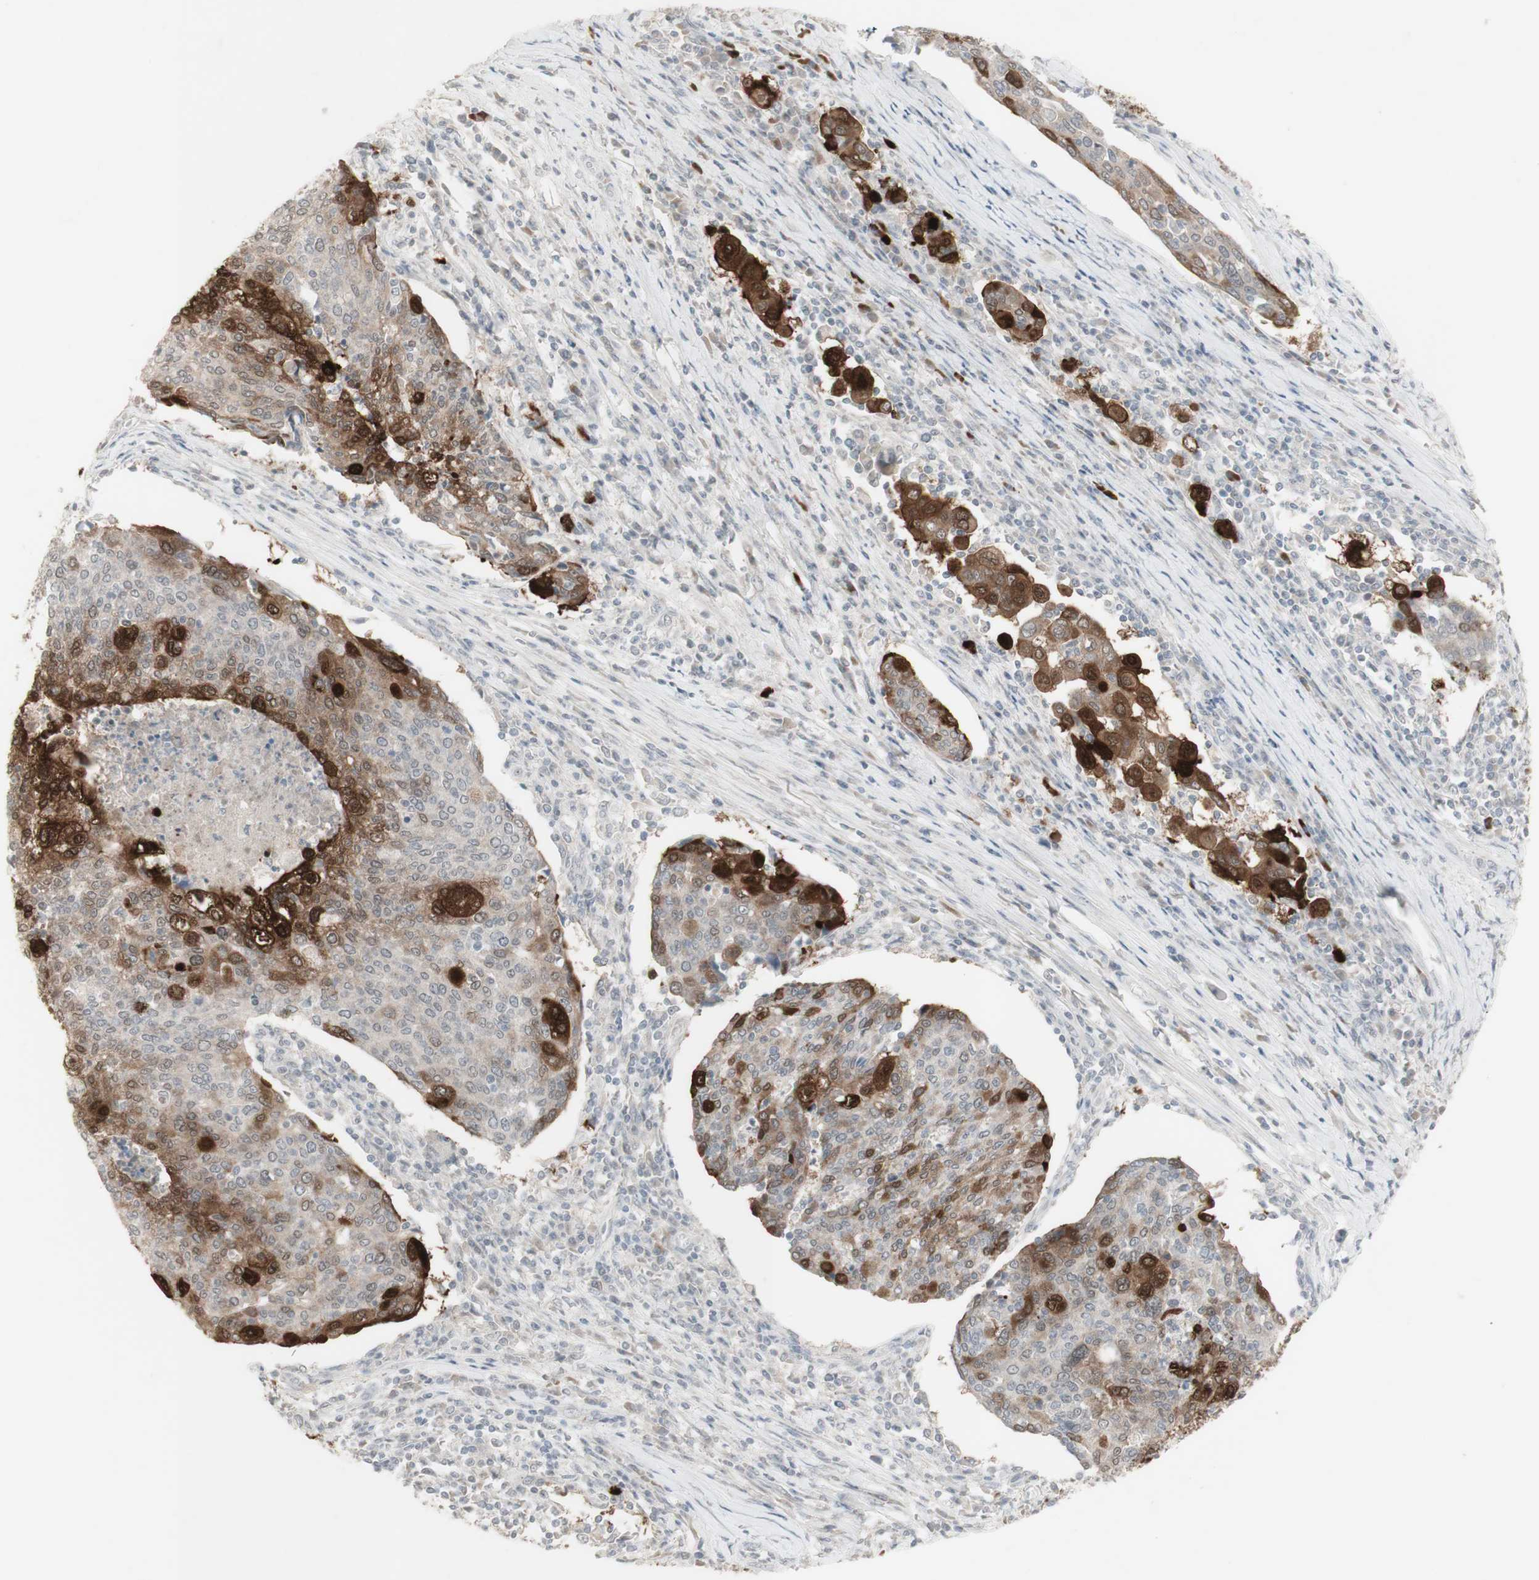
{"staining": {"intensity": "strong", "quantity": "25%-75%", "location": "cytoplasmic/membranous"}, "tissue": "cervical cancer", "cell_type": "Tumor cells", "image_type": "cancer", "snomed": [{"axis": "morphology", "description": "Squamous cell carcinoma, NOS"}, {"axis": "topography", "description": "Cervix"}], "caption": "Brown immunohistochemical staining in human cervical squamous cell carcinoma exhibits strong cytoplasmic/membranous expression in approximately 25%-75% of tumor cells.", "gene": "C1orf116", "patient": {"sex": "female", "age": 40}}